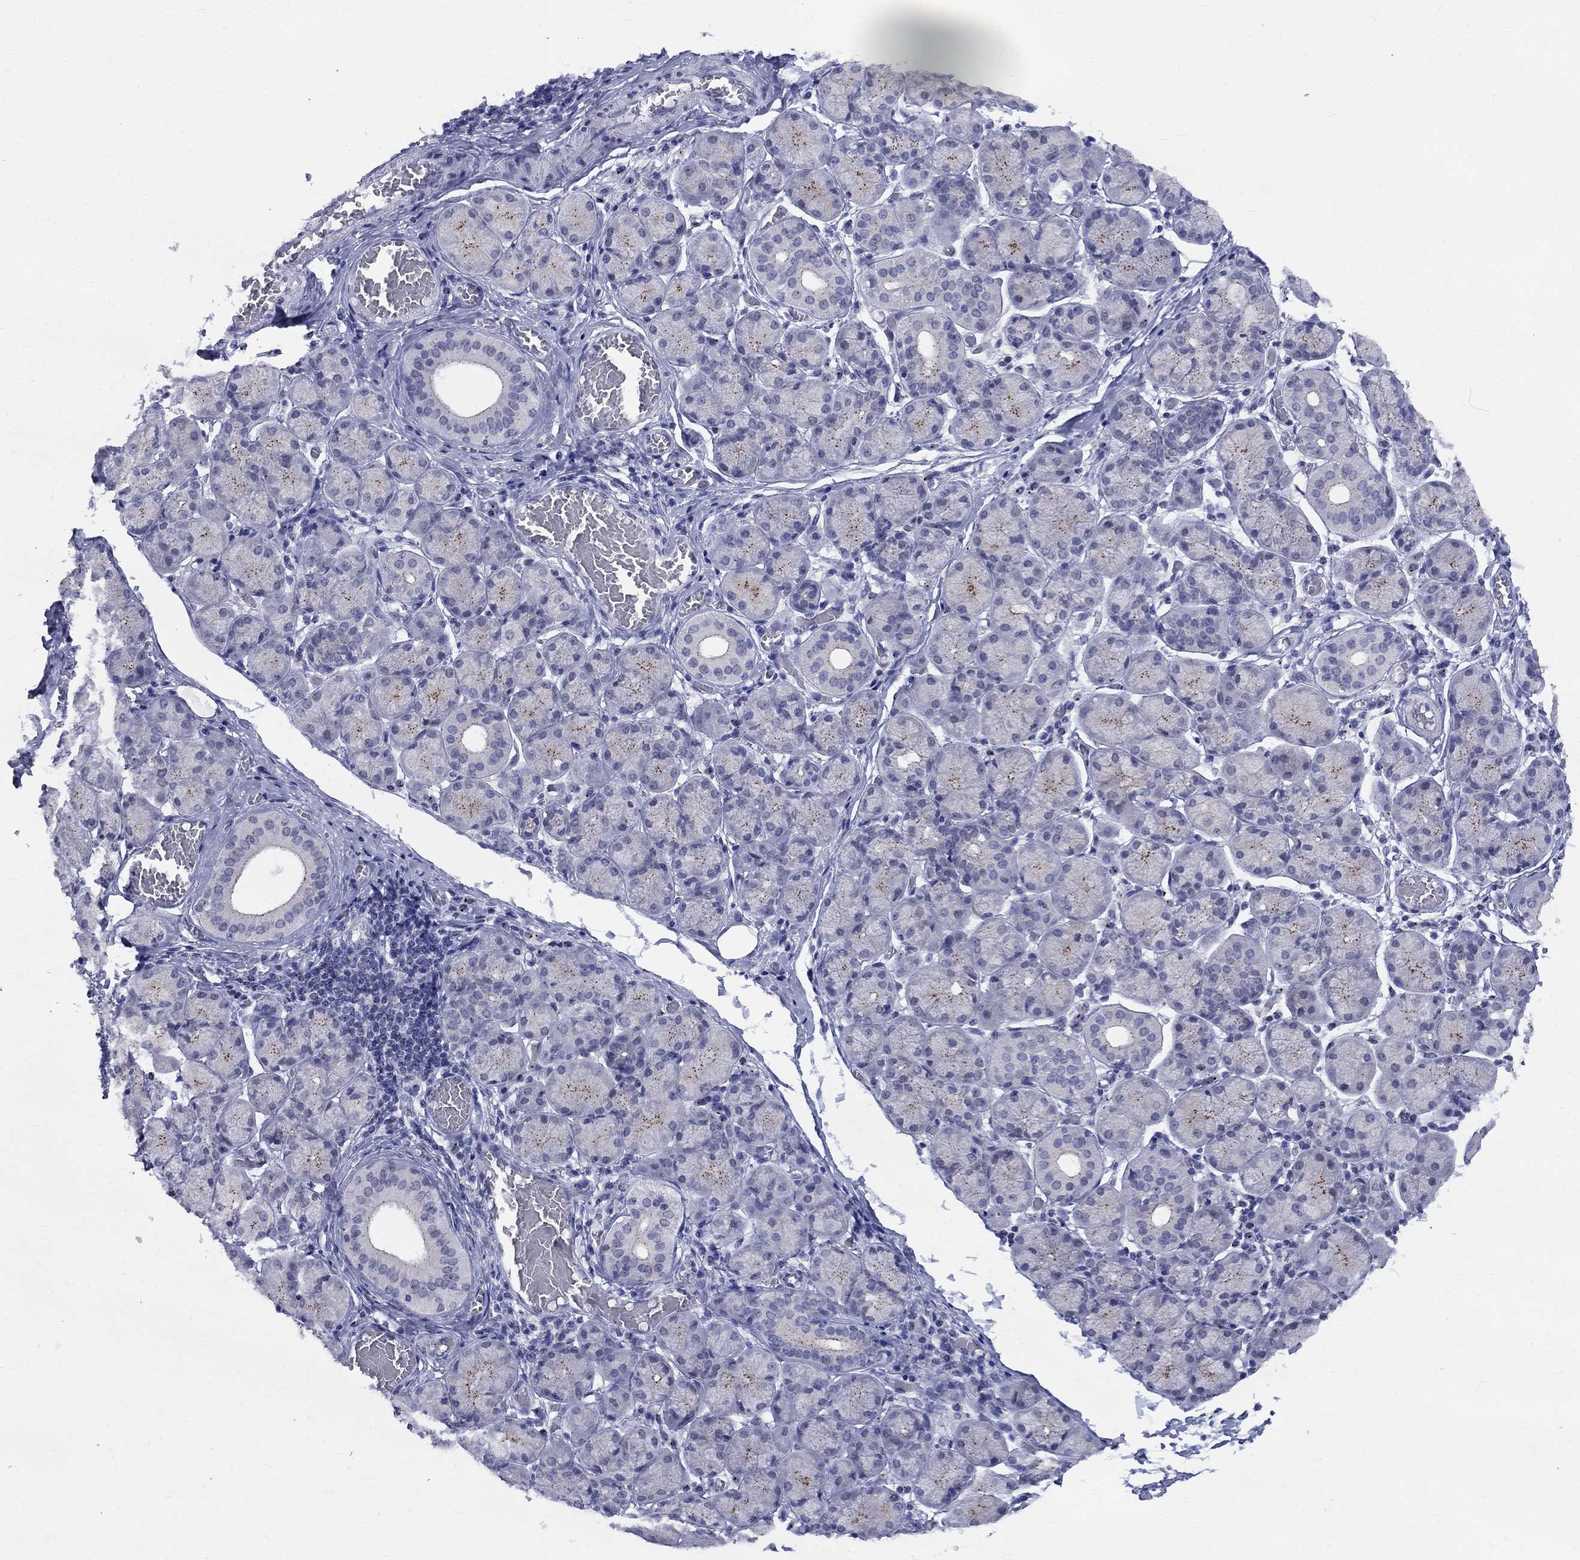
{"staining": {"intensity": "negative", "quantity": "none", "location": "none"}, "tissue": "salivary gland", "cell_type": "Glandular cells", "image_type": "normal", "snomed": [{"axis": "morphology", "description": "Normal tissue, NOS"}, {"axis": "topography", "description": "Salivary gland"}, {"axis": "topography", "description": "Peripheral nerve tissue"}], "caption": "This is an IHC histopathology image of benign human salivary gland. There is no positivity in glandular cells.", "gene": "CEP43", "patient": {"sex": "female", "age": 24}}